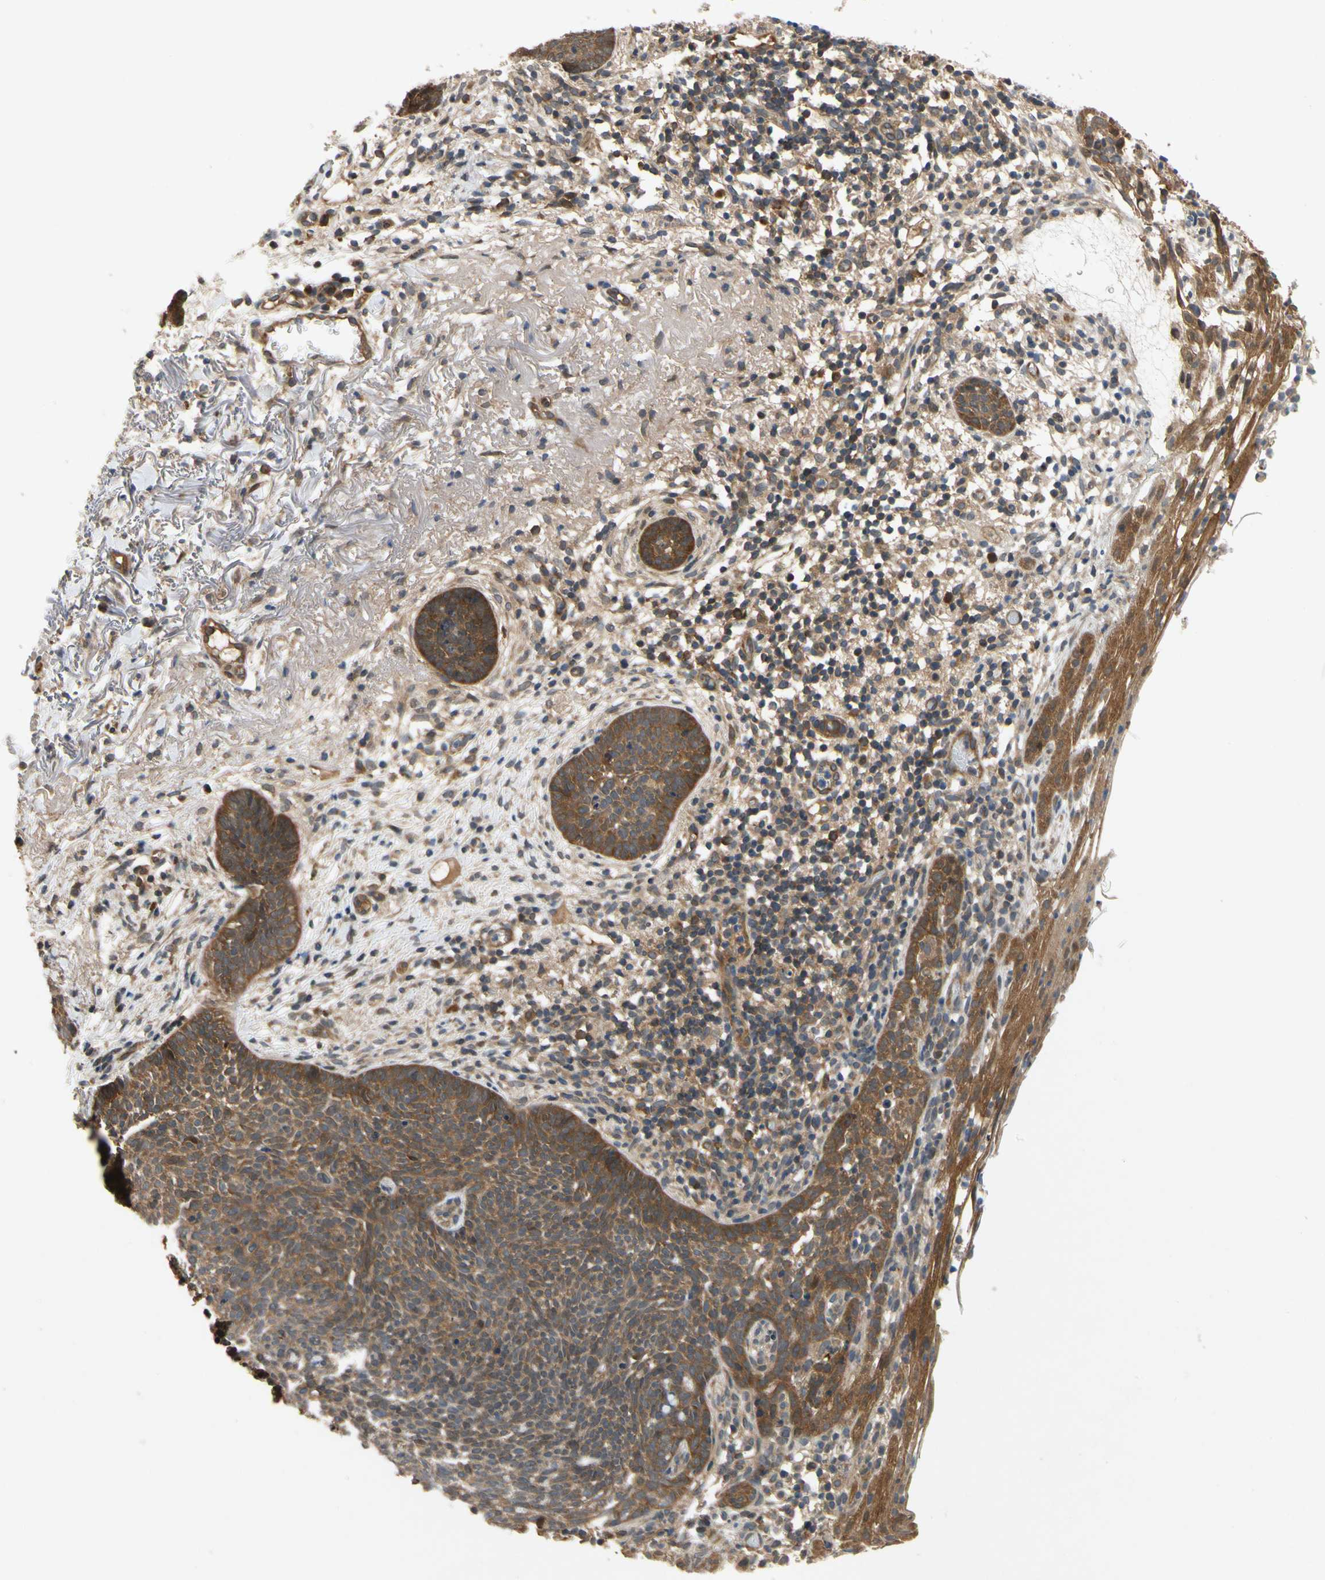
{"staining": {"intensity": "strong", "quantity": ">75%", "location": "cytoplasmic/membranous"}, "tissue": "skin cancer", "cell_type": "Tumor cells", "image_type": "cancer", "snomed": [{"axis": "morphology", "description": "Basal cell carcinoma"}, {"axis": "topography", "description": "Skin"}], "caption": "There is high levels of strong cytoplasmic/membranous expression in tumor cells of skin cancer, as demonstrated by immunohistochemical staining (brown color).", "gene": "TDRP", "patient": {"sex": "female", "age": 70}}